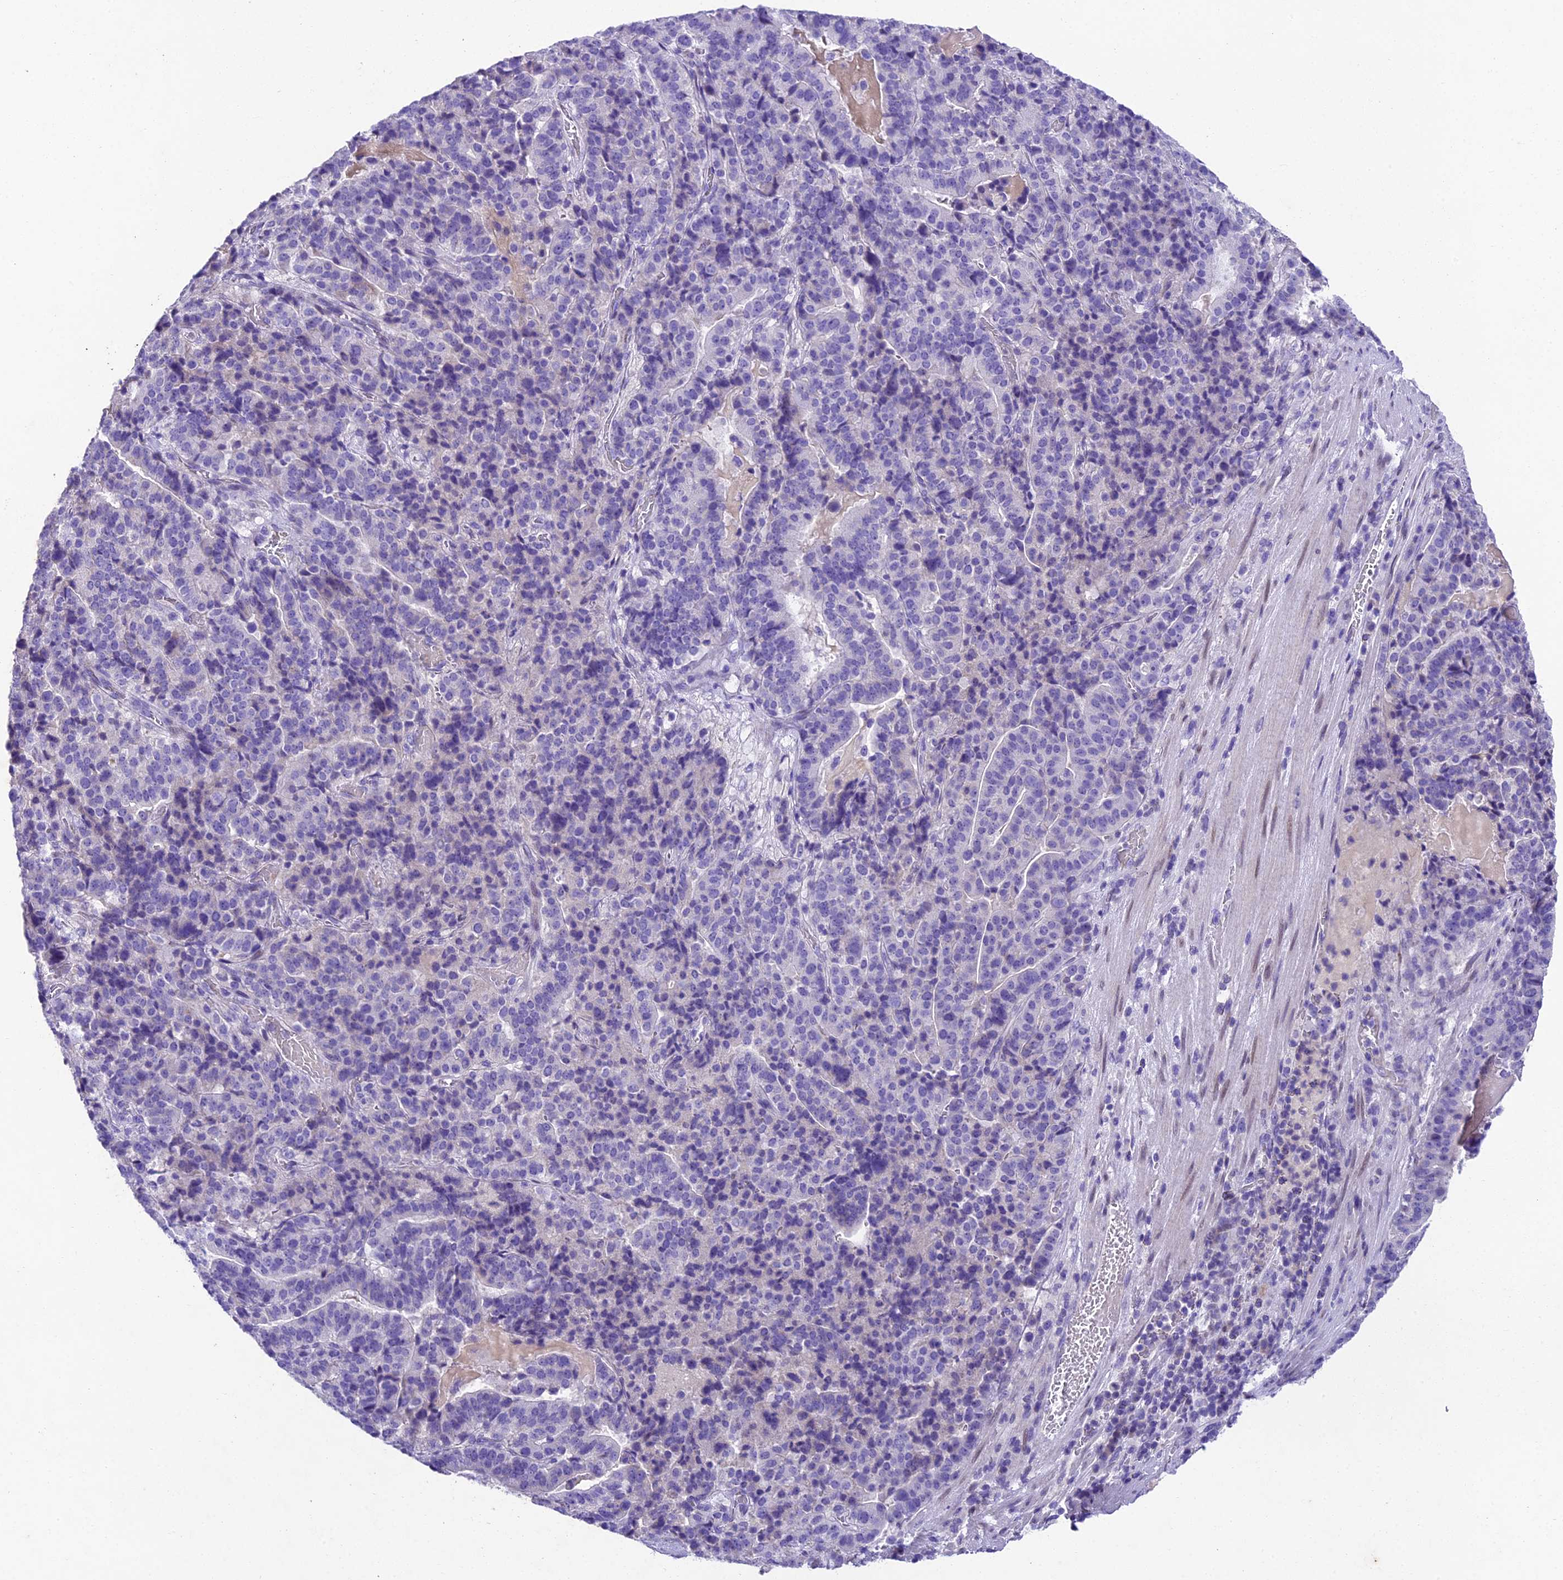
{"staining": {"intensity": "negative", "quantity": "none", "location": "none"}, "tissue": "stomach cancer", "cell_type": "Tumor cells", "image_type": "cancer", "snomed": [{"axis": "morphology", "description": "Adenocarcinoma, NOS"}, {"axis": "topography", "description": "Stomach"}], "caption": "Immunohistochemical staining of stomach adenocarcinoma exhibits no significant staining in tumor cells.", "gene": "IFT140", "patient": {"sex": "male", "age": 48}}